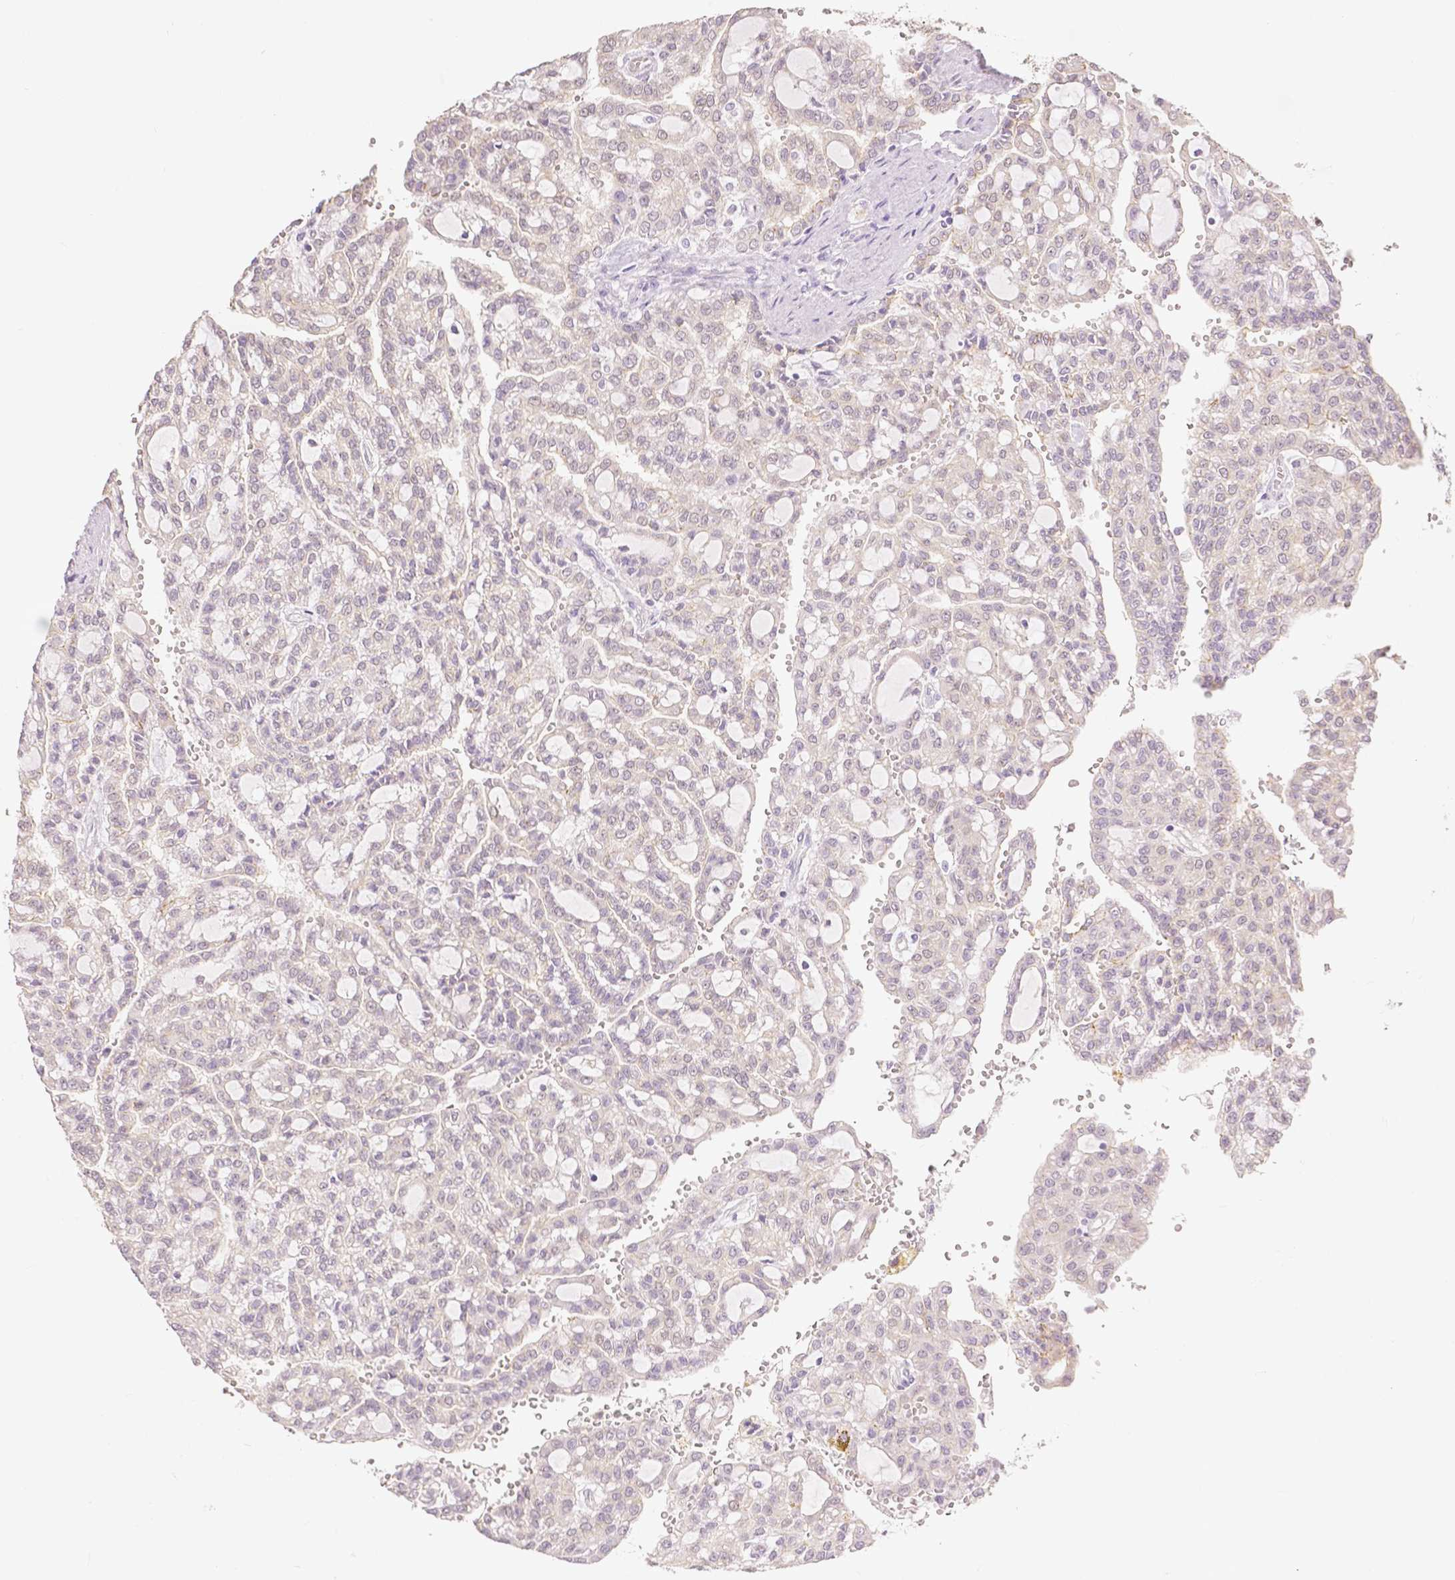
{"staining": {"intensity": "negative", "quantity": "none", "location": "none"}, "tissue": "renal cancer", "cell_type": "Tumor cells", "image_type": "cancer", "snomed": [{"axis": "morphology", "description": "Adenocarcinoma, NOS"}, {"axis": "topography", "description": "Kidney"}], "caption": "Renal cancer was stained to show a protein in brown. There is no significant expression in tumor cells.", "gene": "OCLN", "patient": {"sex": "male", "age": 63}}